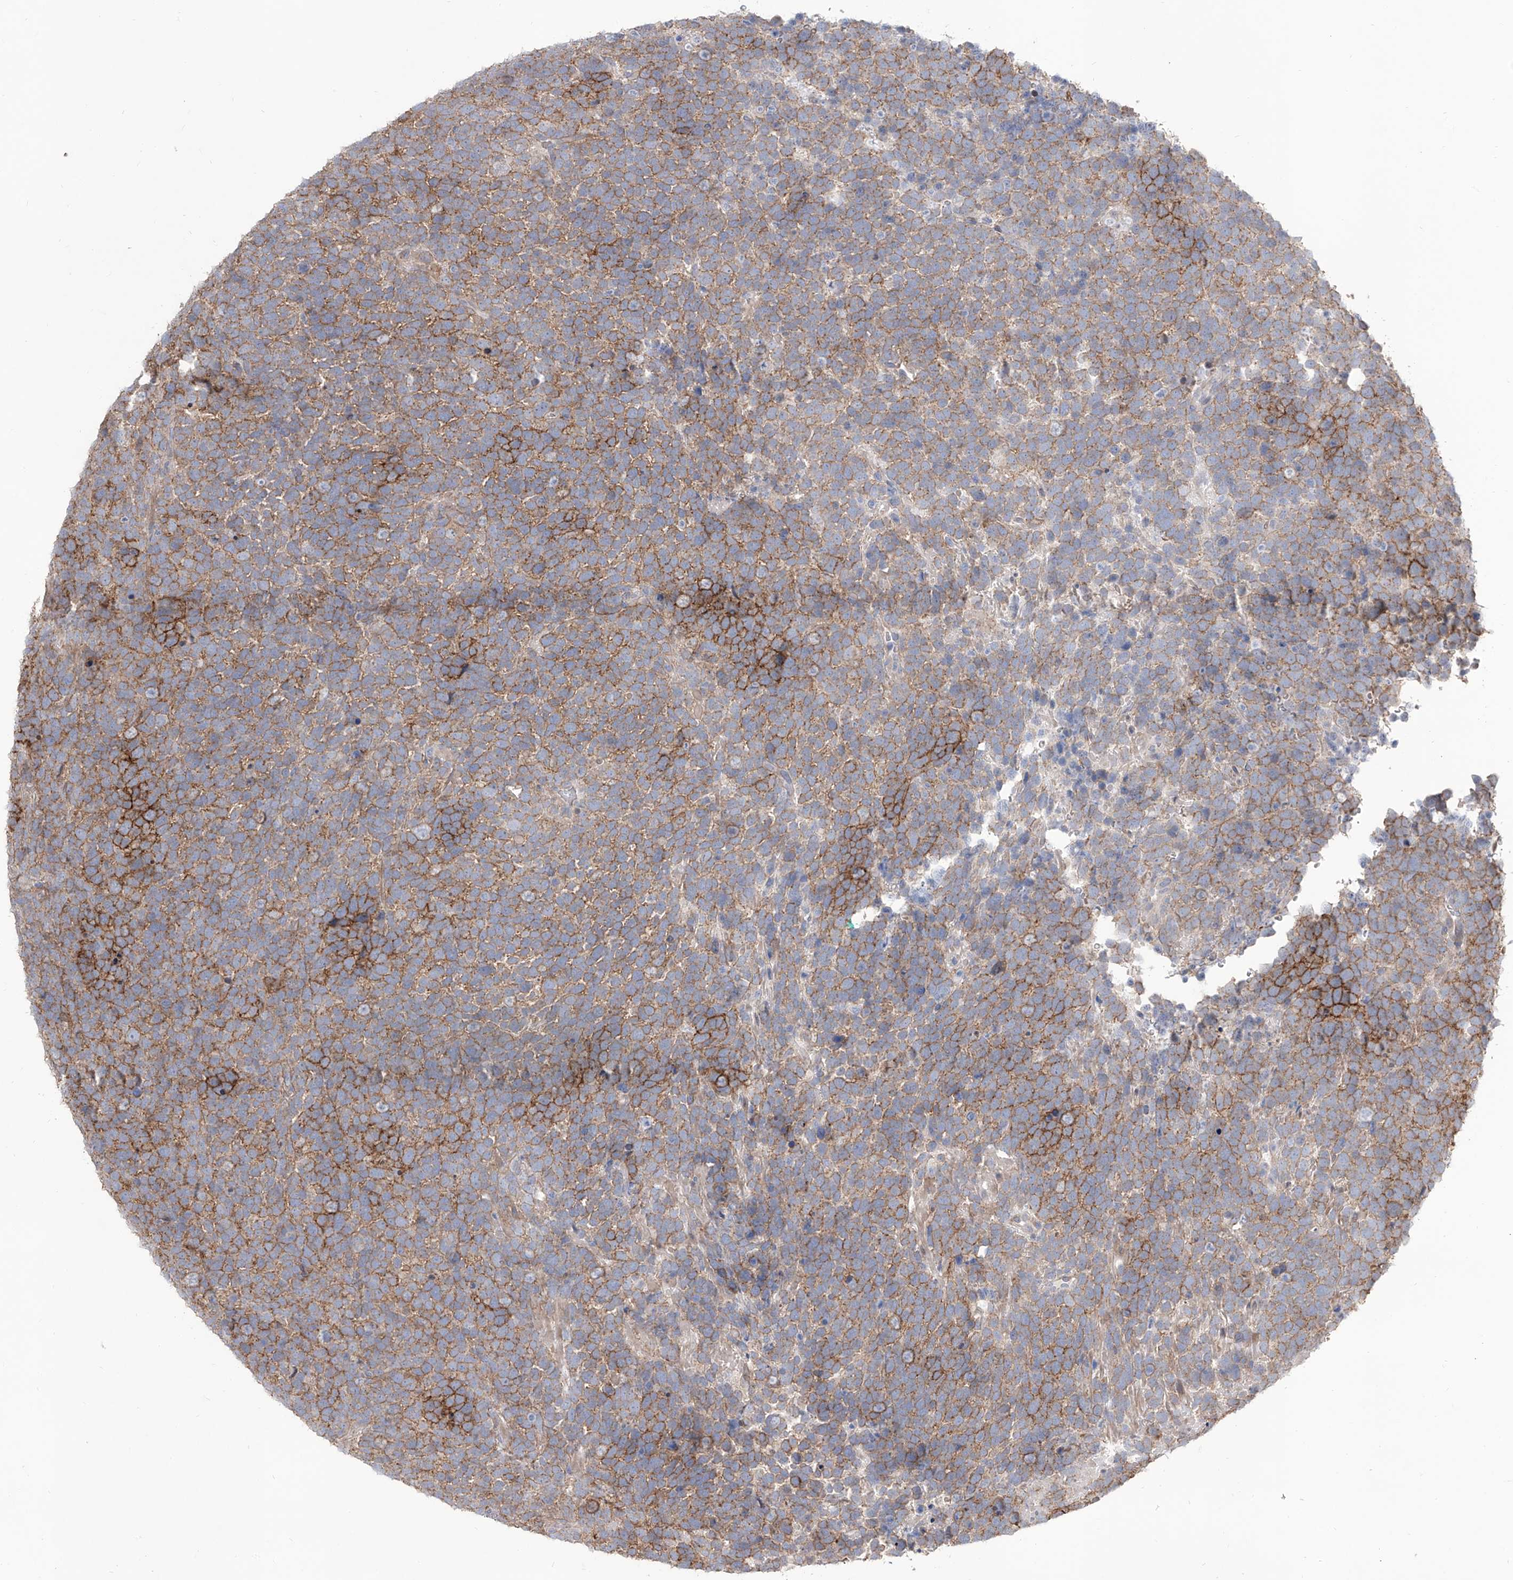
{"staining": {"intensity": "strong", "quantity": "25%-75%", "location": "cytoplasmic/membranous"}, "tissue": "urothelial cancer", "cell_type": "Tumor cells", "image_type": "cancer", "snomed": [{"axis": "morphology", "description": "Urothelial carcinoma, High grade"}, {"axis": "topography", "description": "Urinary bladder"}], "caption": "Immunohistochemical staining of urothelial carcinoma (high-grade) reveals high levels of strong cytoplasmic/membranous protein staining in approximately 25%-75% of tumor cells. The protein of interest is stained brown, and the nuclei are stained in blue (DAB IHC with brightfield microscopy, high magnification).", "gene": "LRRC1", "patient": {"sex": "female", "age": 82}}